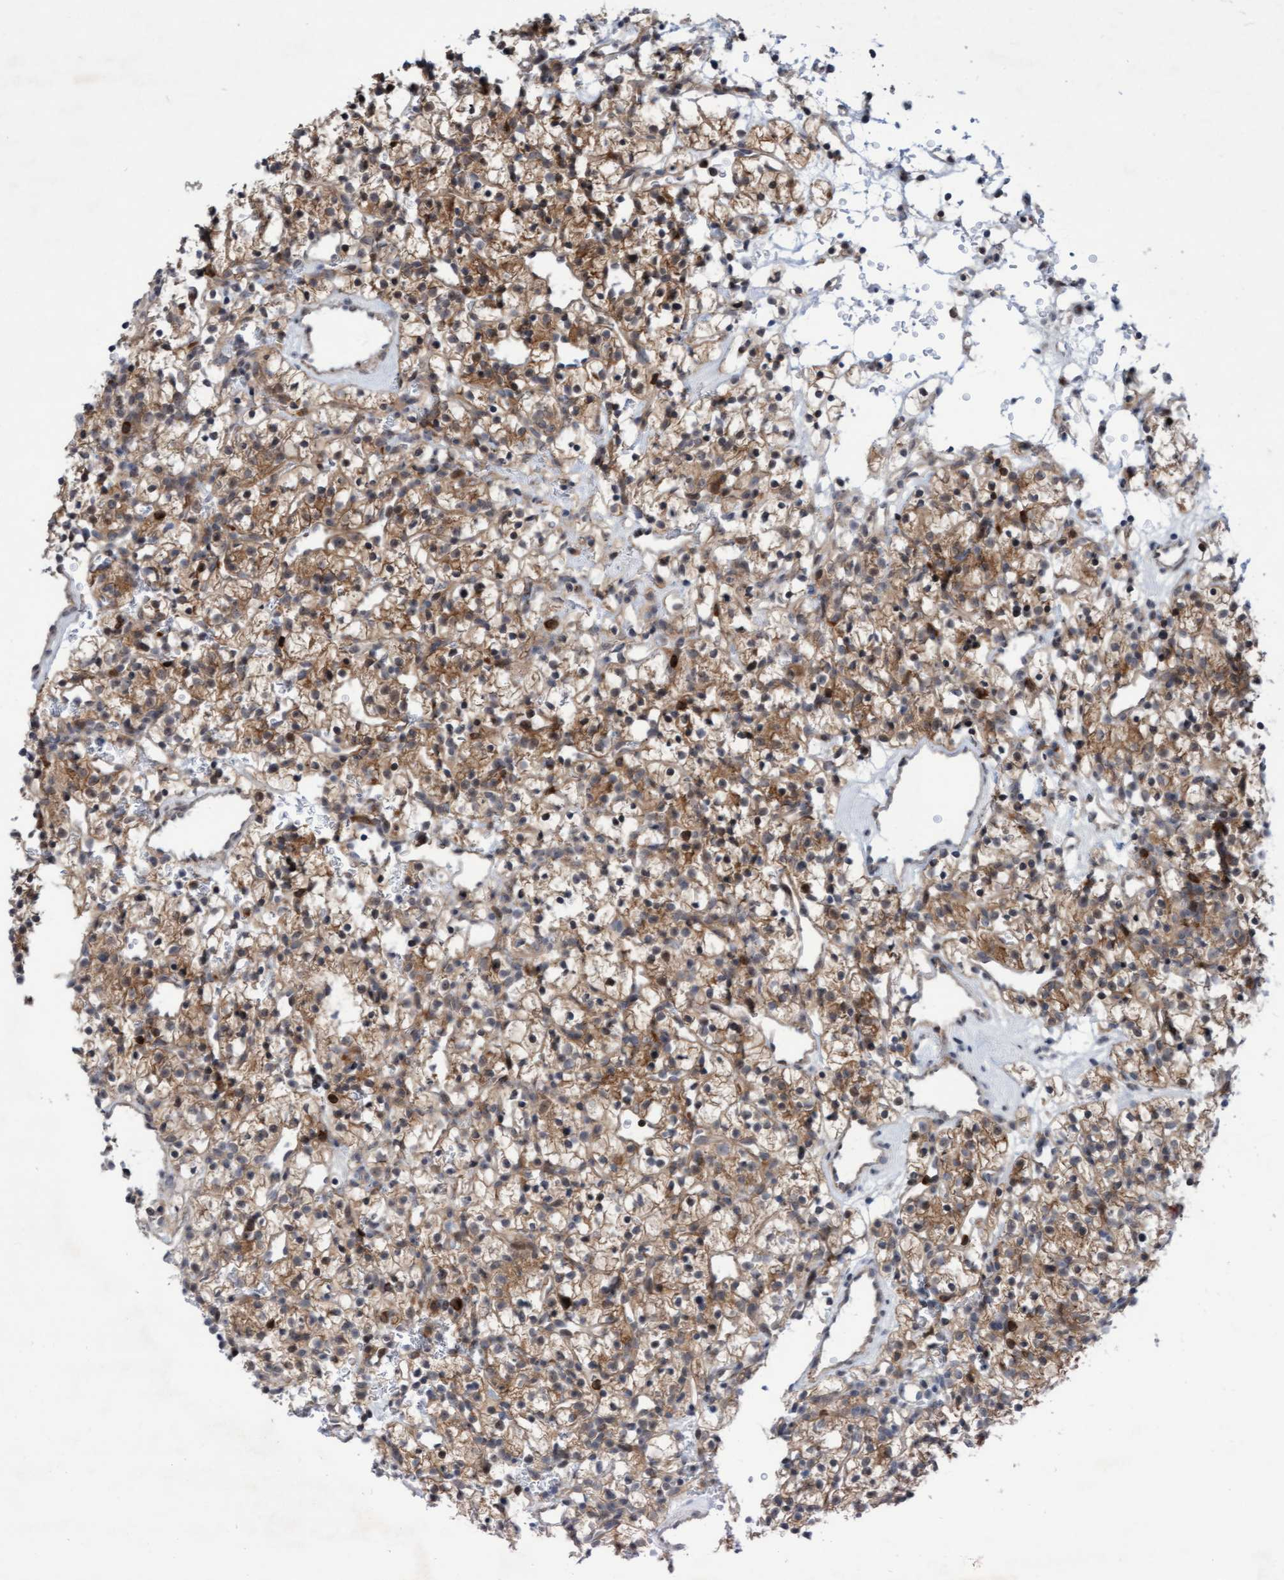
{"staining": {"intensity": "moderate", "quantity": ">75%", "location": "cytoplasmic/membranous"}, "tissue": "renal cancer", "cell_type": "Tumor cells", "image_type": "cancer", "snomed": [{"axis": "morphology", "description": "Adenocarcinoma, NOS"}, {"axis": "topography", "description": "Kidney"}], "caption": "DAB (3,3'-diaminobenzidine) immunohistochemical staining of human renal cancer demonstrates moderate cytoplasmic/membranous protein staining in about >75% of tumor cells.", "gene": "RAP1GAP2", "patient": {"sex": "female", "age": 57}}